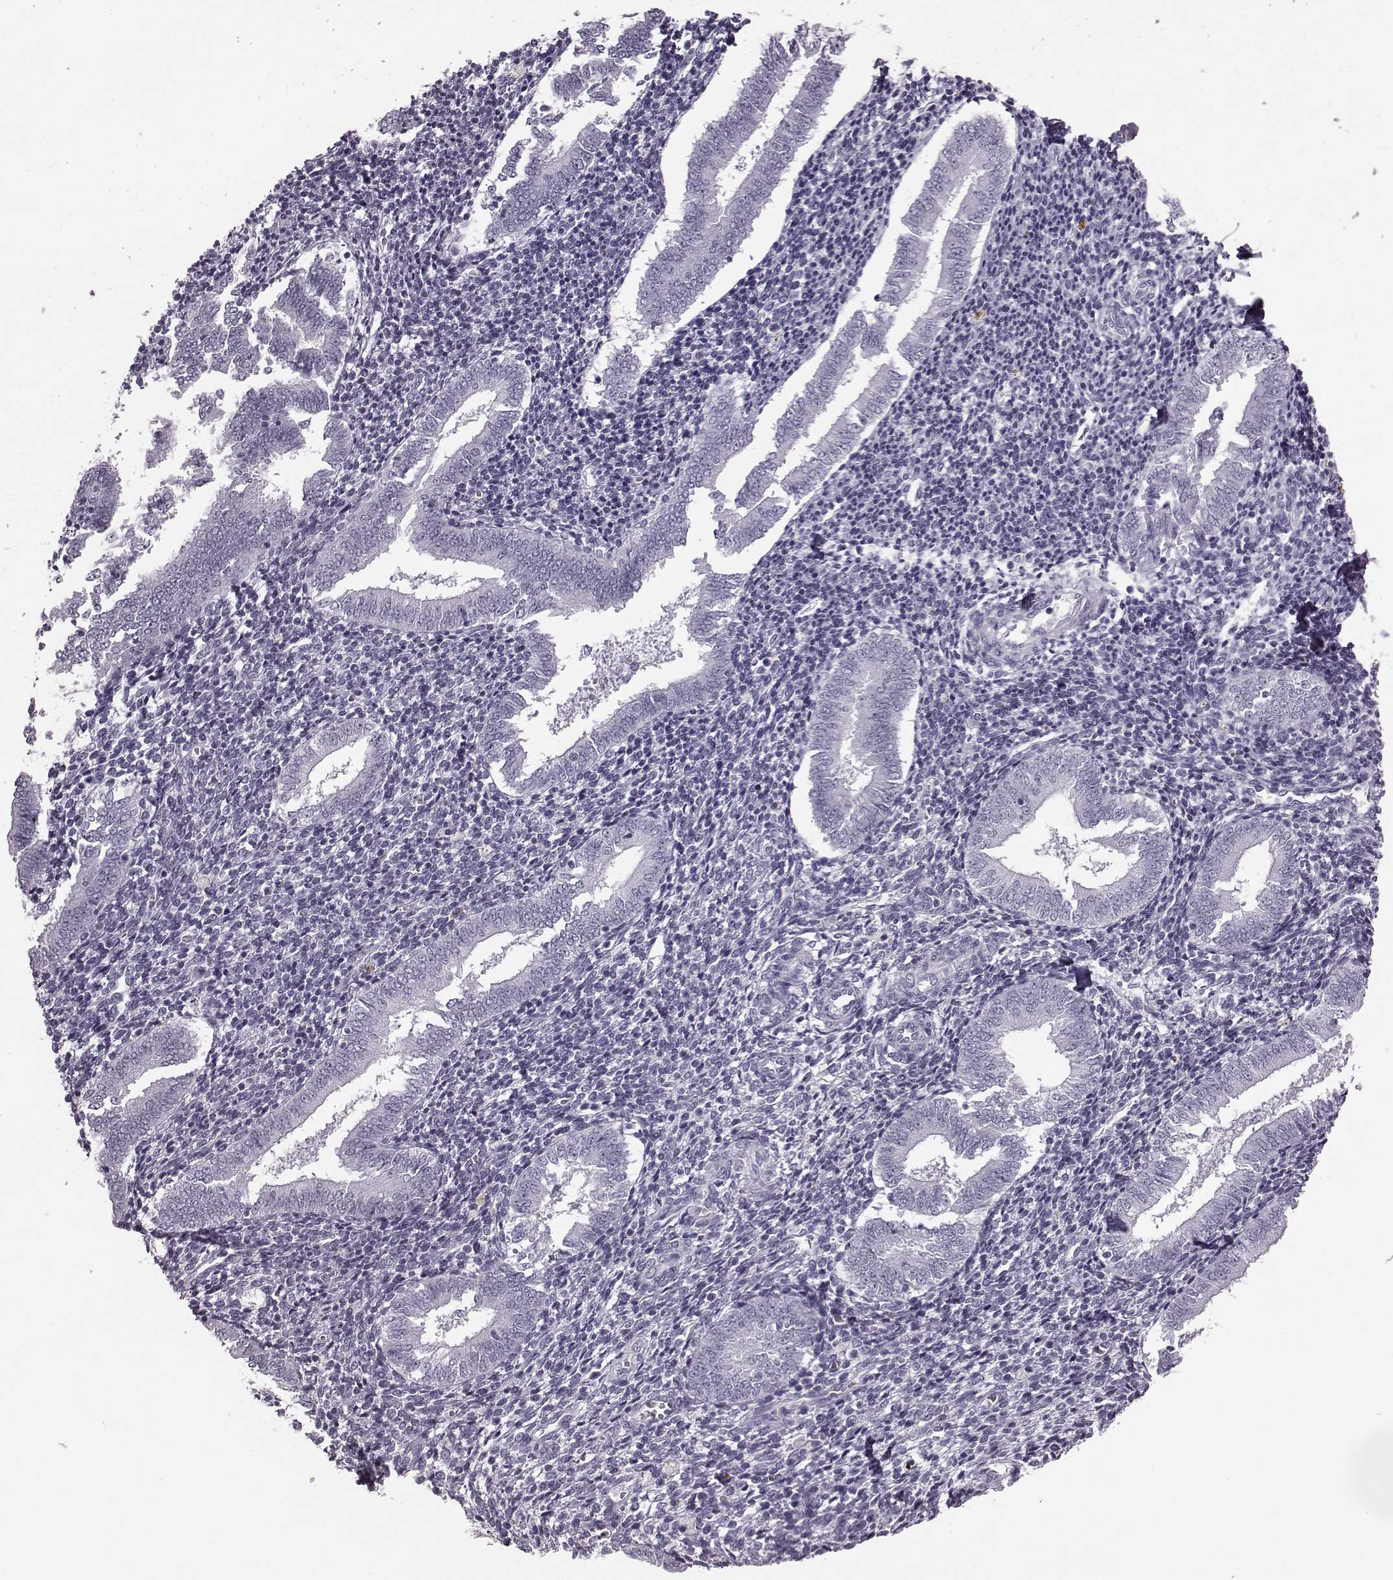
{"staining": {"intensity": "negative", "quantity": "none", "location": "none"}, "tissue": "endometrium", "cell_type": "Cells in endometrial stroma", "image_type": "normal", "snomed": [{"axis": "morphology", "description": "Normal tissue, NOS"}, {"axis": "topography", "description": "Endometrium"}], "caption": "Image shows no significant protein staining in cells in endometrial stroma of unremarkable endometrium. The staining is performed using DAB (3,3'-diaminobenzidine) brown chromogen with nuclei counter-stained in using hematoxylin.", "gene": "JSRP1", "patient": {"sex": "female", "age": 25}}